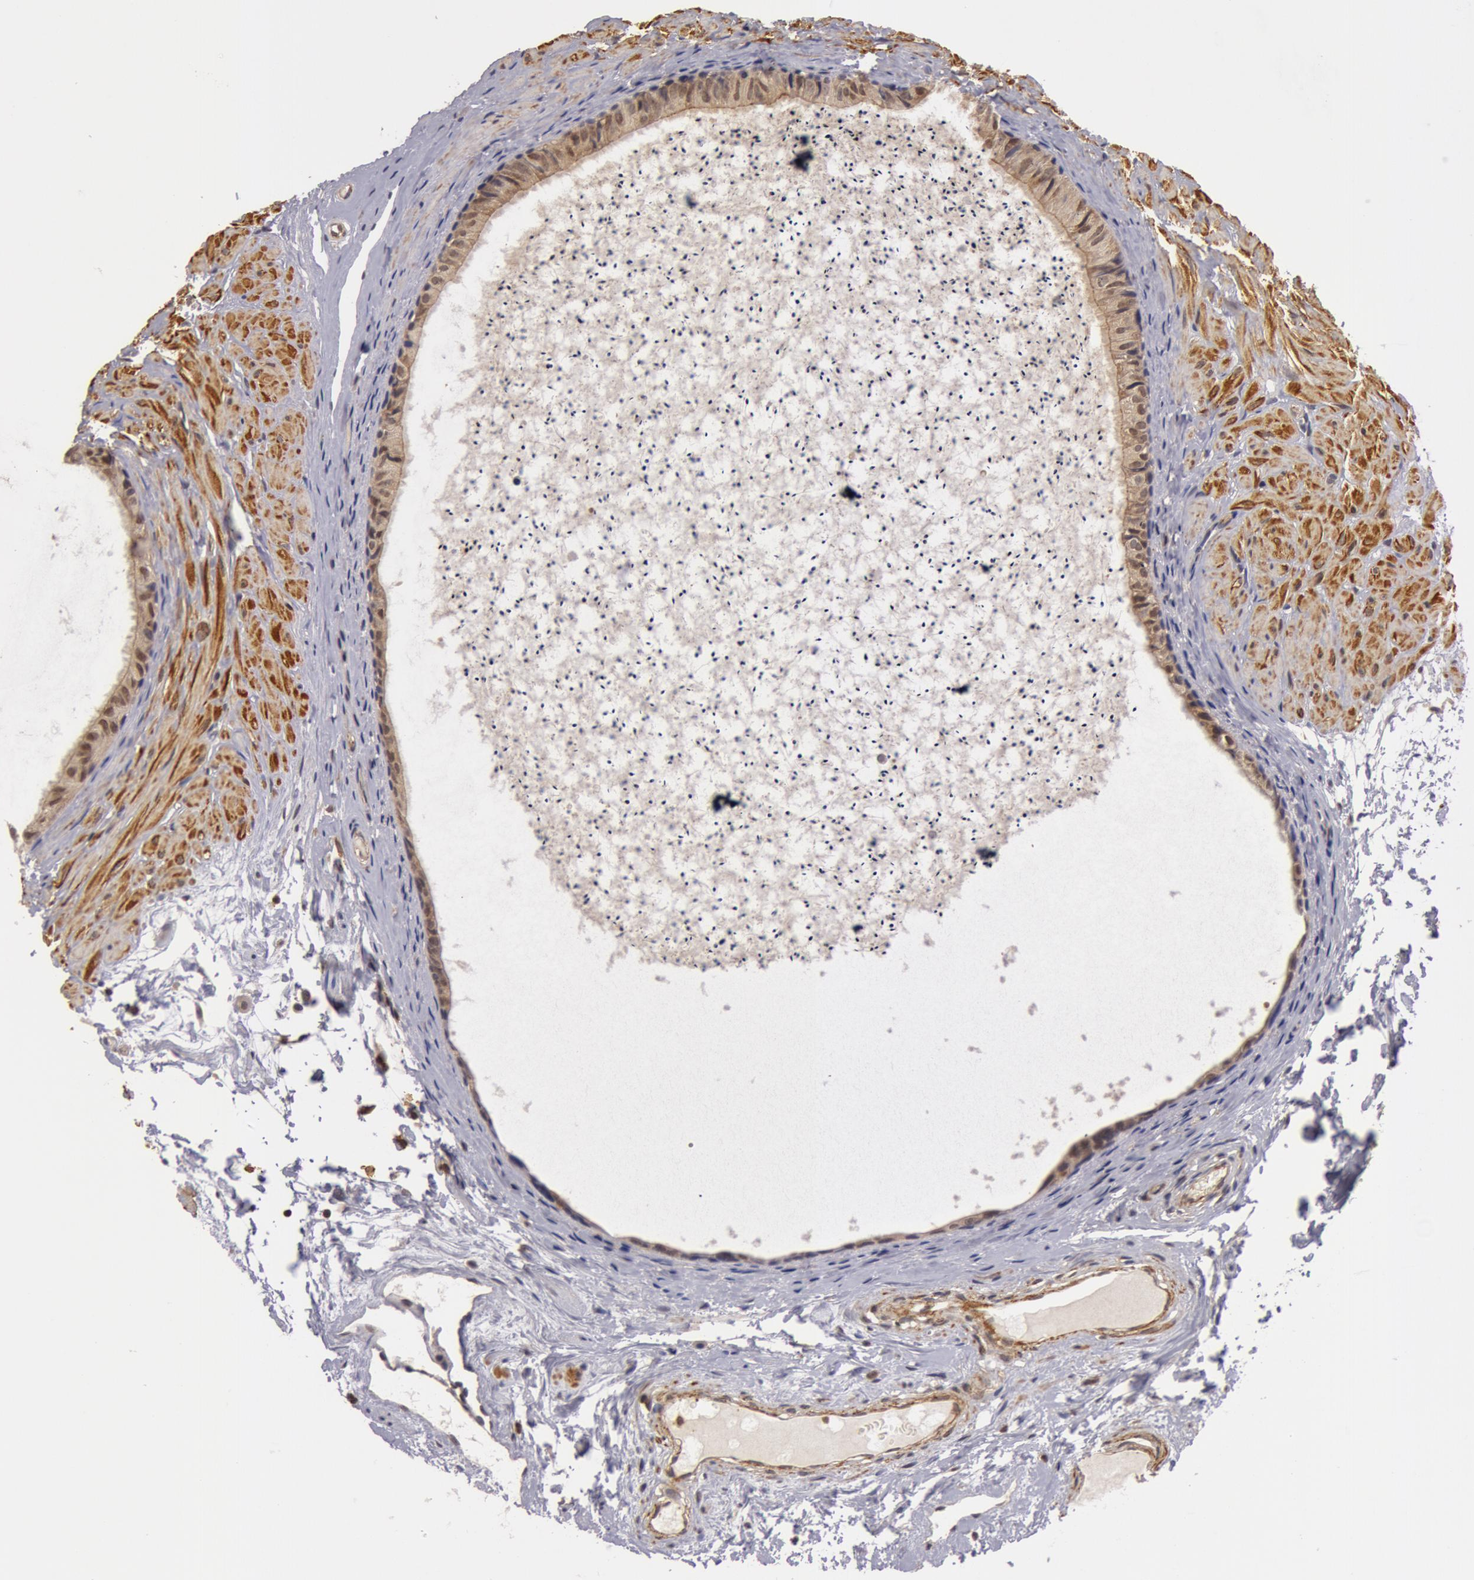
{"staining": {"intensity": "weak", "quantity": ">75%", "location": "nuclear"}, "tissue": "epididymis", "cell_type": "Glandular cells", "image_type": "normal", "snomed": [{"axis": "morphology", "description": "Normal tissue, NOS"}, {"axis": "topography", "description": "Epididymis"}], "caption": "Immunohistochemical staining of normal human epididymis displays >75% levels of weak nuclear protein expression in approximately >75% of glandular cells.", "gene": "ZNF350", "patient": {"sex": "male", "age": 77}}